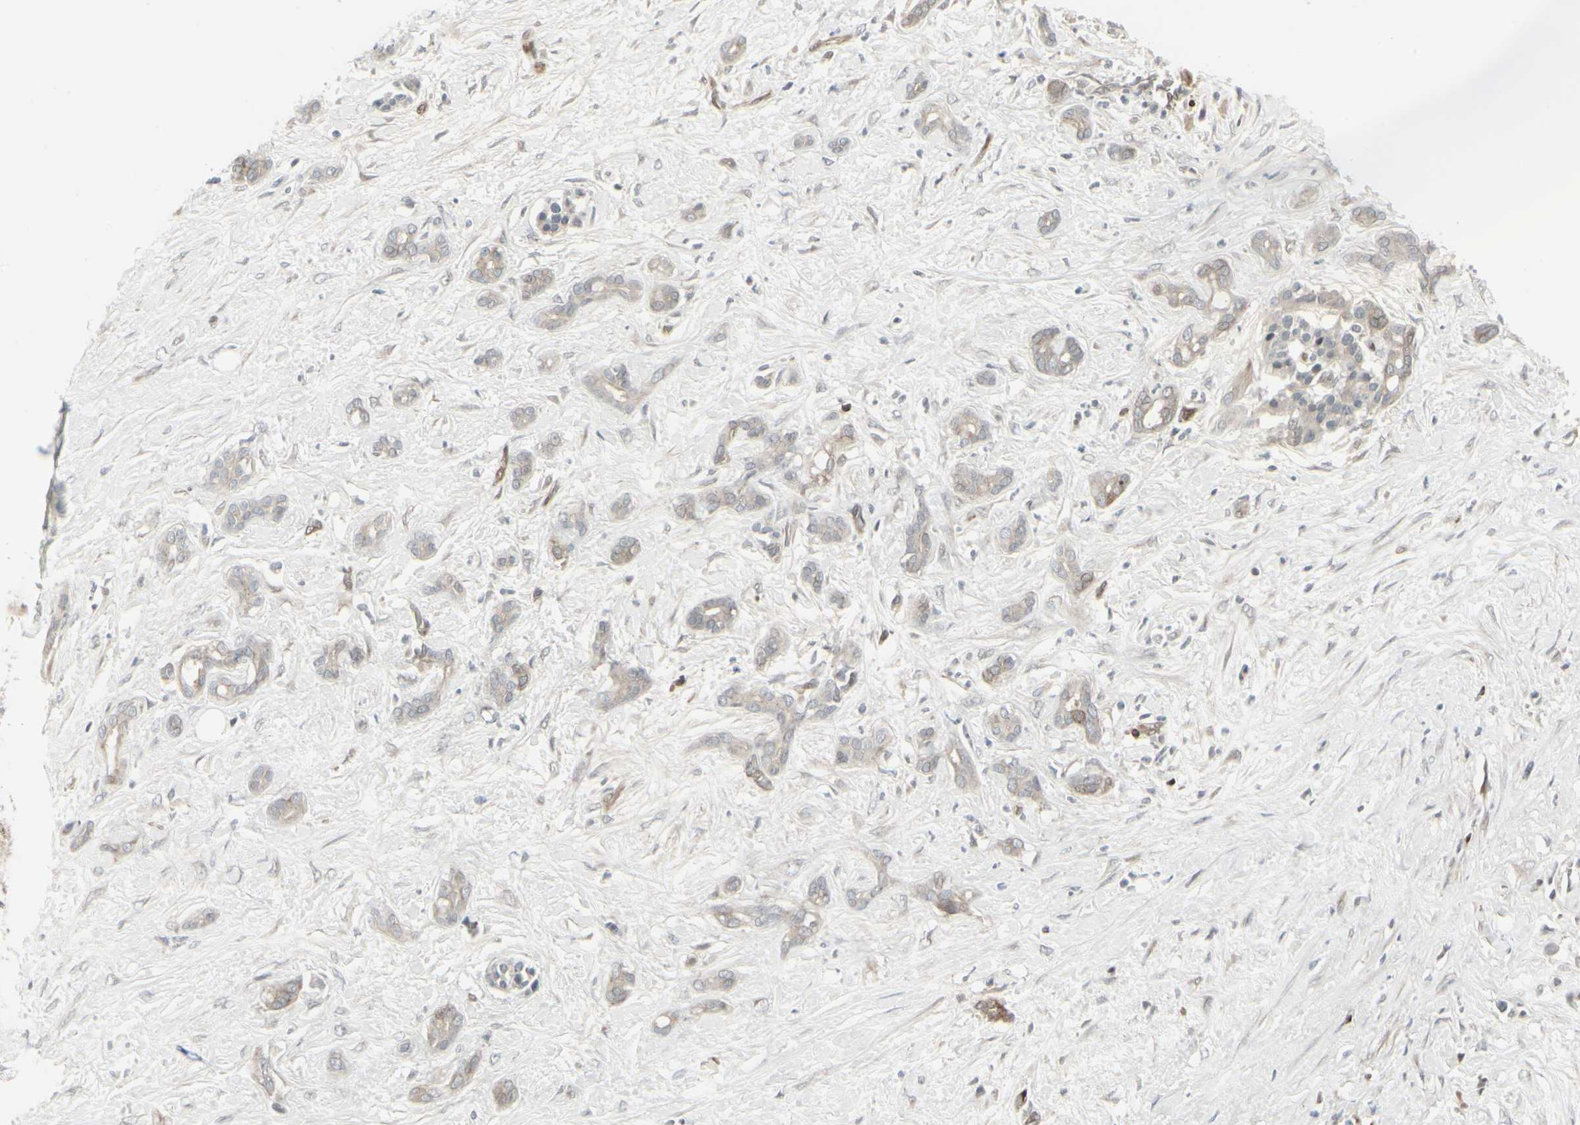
{"staining": {"intensity": "weak", "quantity": ">75%", "location": "cytoplasmic/membranous"}, "tissue": "pancreatic cancer", "cell_type": "Tumor cells", "image_type": "cancer", "snomed": [{"axis": "morphology", "description": "Adenocarcinoma, NOS"}, {"axis": "topography", "description": "Pancreas"}], "caption": "This is an image of IHC staining of pancreatic cancer (adenocarcinoma), which shows weak positivity in the cytoplasmic/membranous of tumor cells.", "gene": "IGFBP6", "patient": {"sex": "male", "age": 41}}